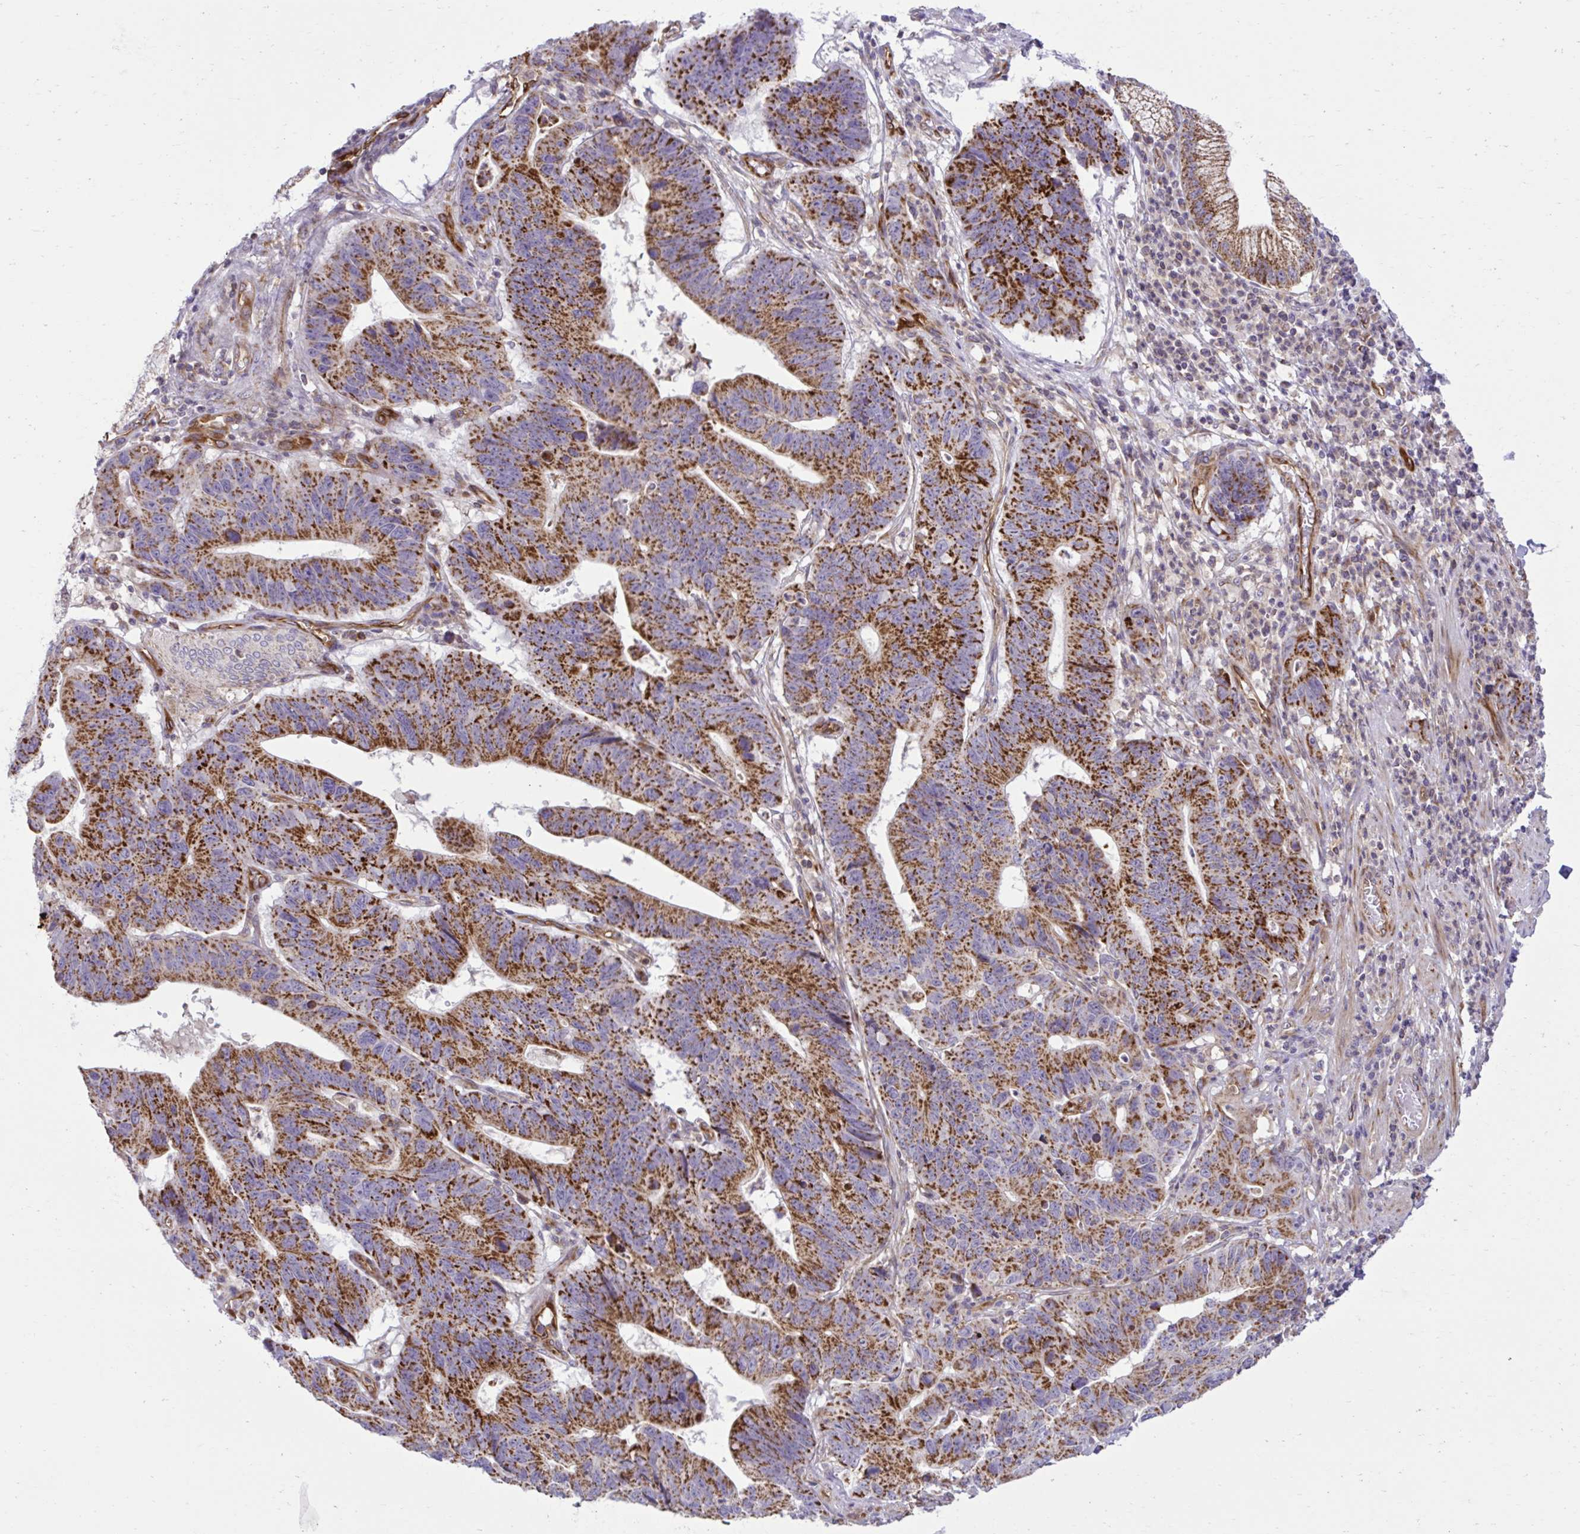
{"staining": {"intensity": "strong", "quantity": ">75%", "location": "cytoplasmic/membranous"}, "tissue": "stomach cancer", "cell_type": "Tumor cells", "image_type": "cancer", "snomed": [{"axis": "morphology", "description": "Adenocarcinoma, NOS"}, {"axis": "topography", "description": "Stomach"}], "caption": "Approximately >75% of tumor cells in human stomach adenocarcinoma exhibit strong cytoplasmic/membranous protein positivity as visualized by brown immunohistochemical staining.", "gene": "LIMS1", "patient": {"sex": "male", "age": 59}}